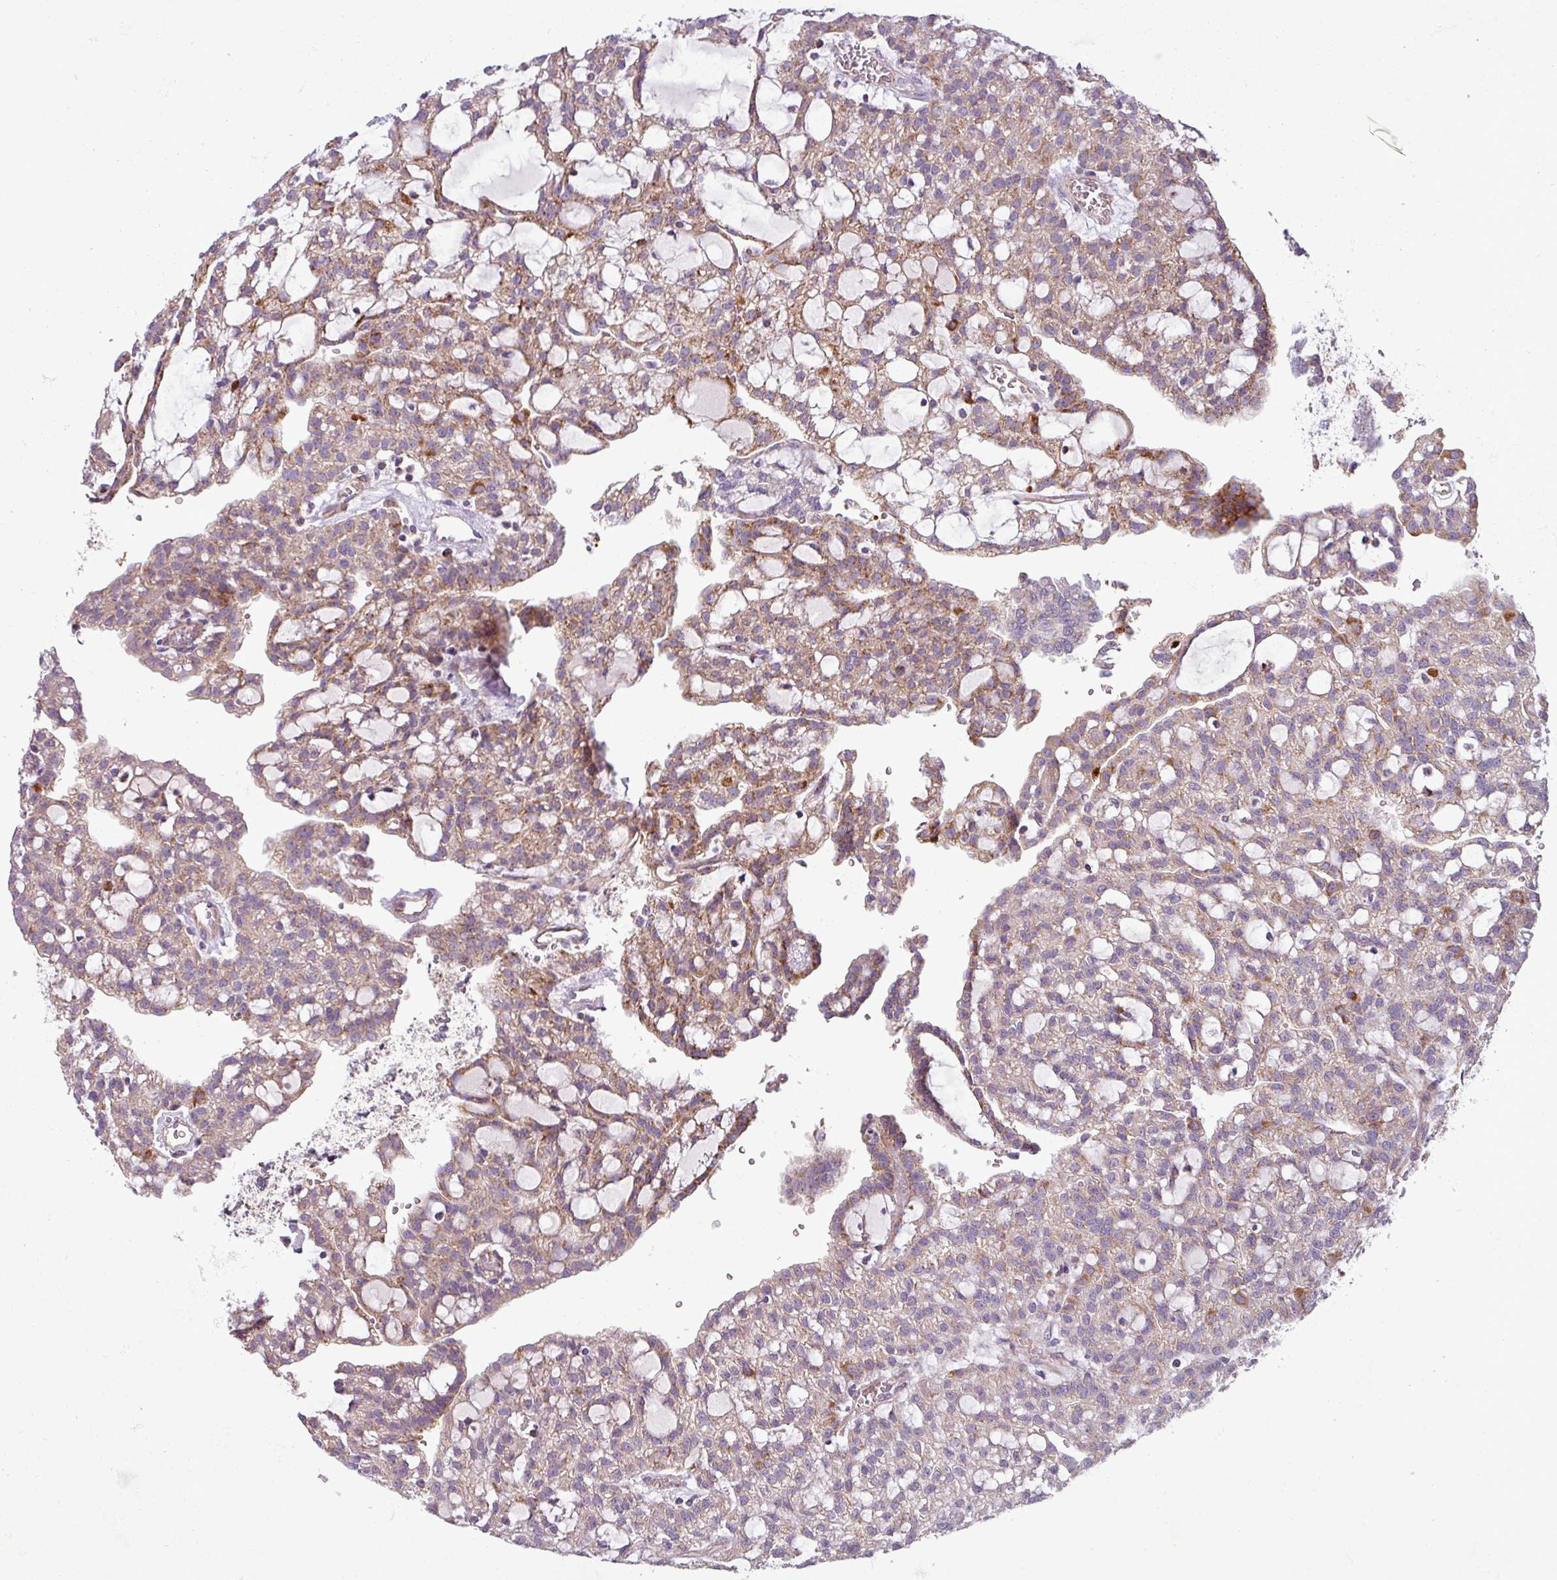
{"staining": {"intensity": "moderate", "quantity": "25%-75%", "location": "cytoplasmic/membranous"}, "tissue": "renal cancer", "cell_type": "Tumor cells", "image_type": "cancer", "snomed": [{"axis": "morphology", "description": "Adenocarcinoma, NOS"}, {"axis": "topography", "description": "Kidney"}], "caption": "IHC photomicrograph of human adenocarcinoma (renal) stained for a protein (brown), which reveals medium levels of moderate cytoplasmic/membranous staining in approximately 25%-75% of tumor cells.", "gene": "PNMA6A", "patient": {"sex": "male", "age": 63}}